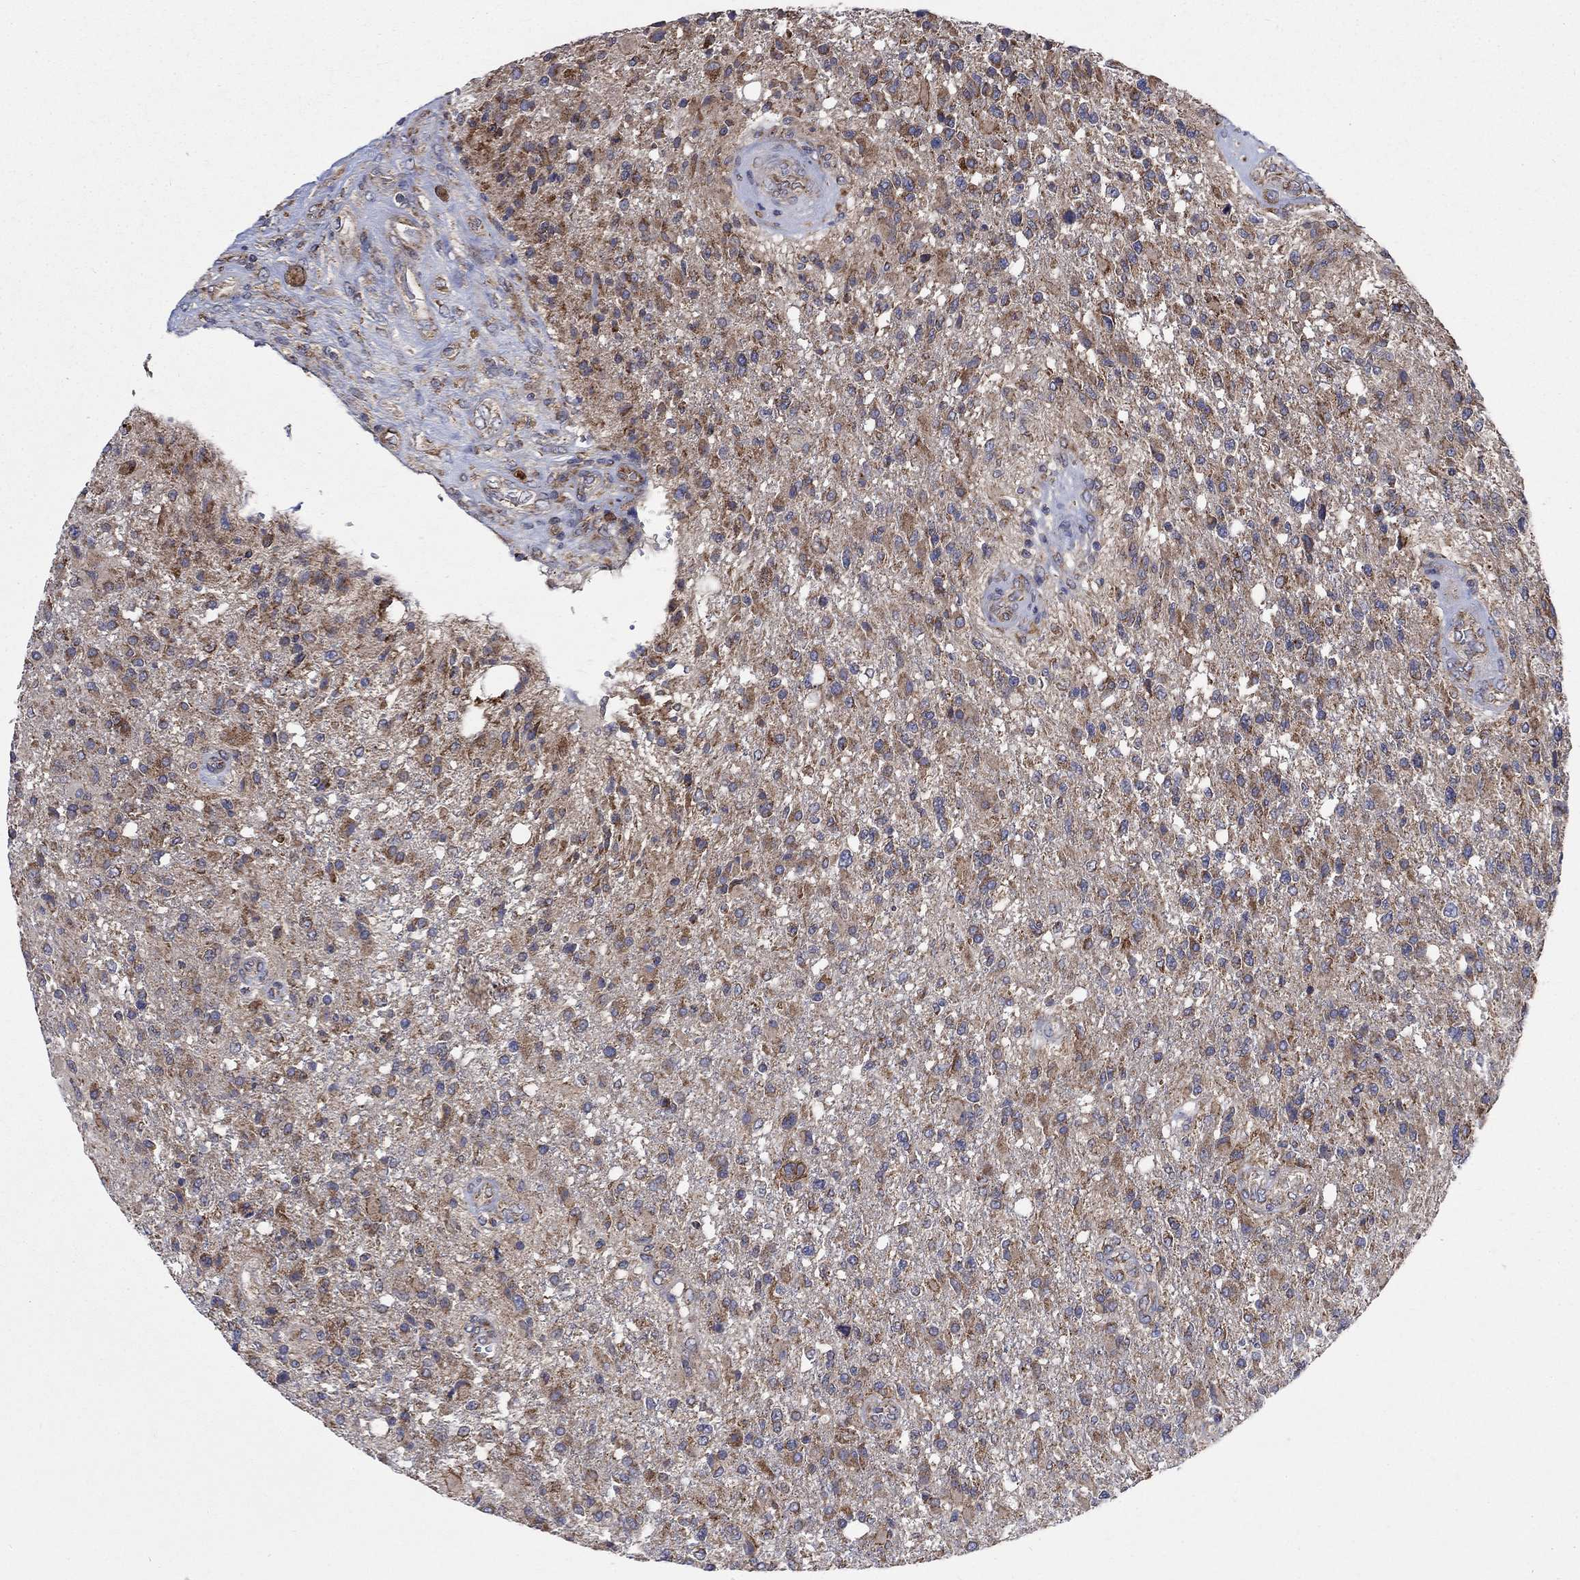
{"staining": {"intensity": "moderate", "quantity": "<25%", "location": "cytoplasmic/membranous"}, "tissue": "glioma", "cell_type": "Tumor cells", "image_type": "cancer", "snomed": [{"axis": "morphology", "description": "Glioma, malignant, High grade"}, {"axis": "topography", "description": "Brain"}], "caption": "A brown stain highlights moderate cytoplasmic/membranous positivity of a protein in malignant glioma (high-grade) tumor cells.", "gene": "RPLP0", "patient": {"sex": "male", "age": 56}}